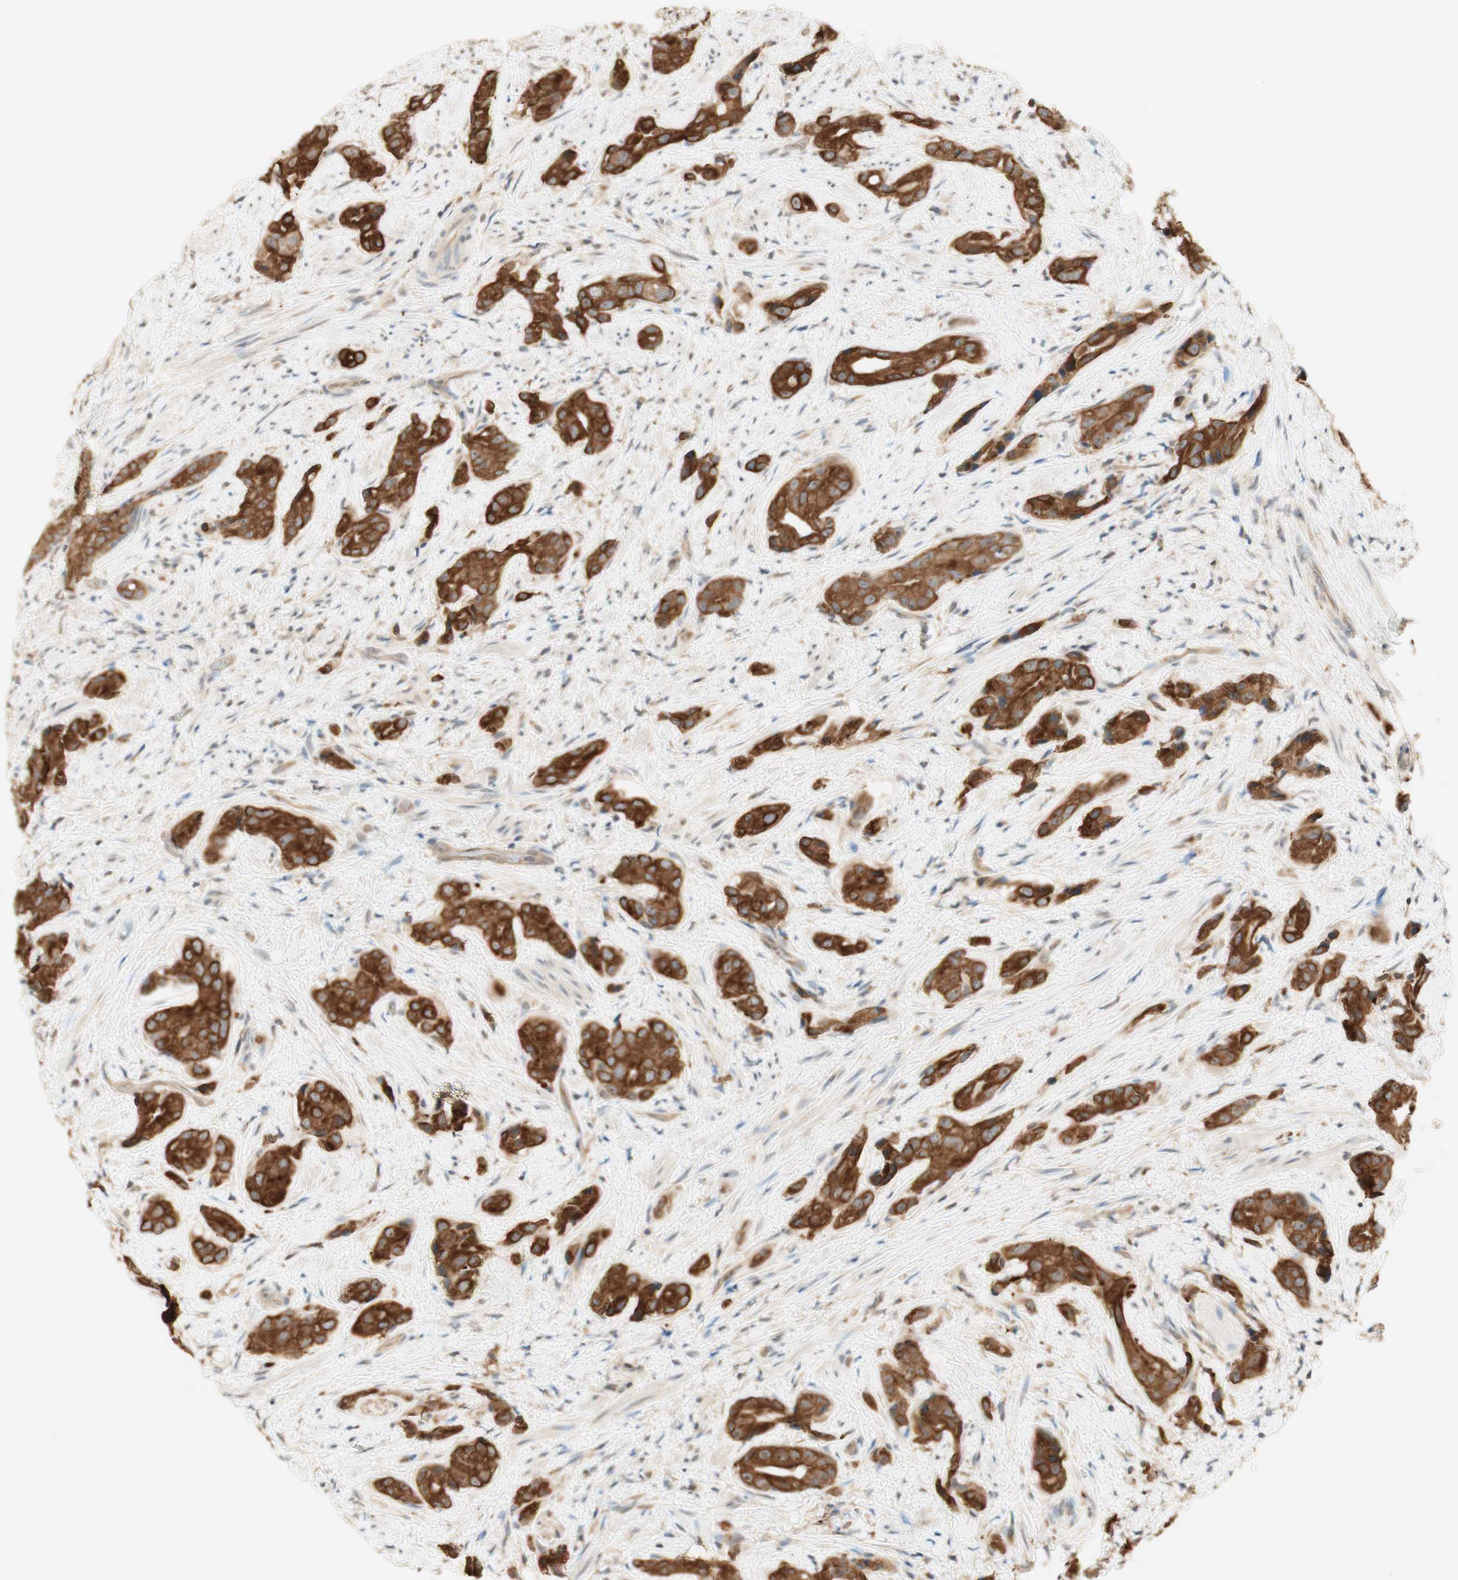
{"staining": {"intensity": "strong", "quantity": ">75%", "location": "cytoplasmic/membranous"}, "tissue": "prostate cancer", "cell_type": "Tumor cells", "image_type": "cancer", "snomed": [{"axis": "morphology", "description": "Adenocarcinoma, High grade"}, {"axis": "topography", "description": "Prostate"}], "caption": "A micrograph showing strong cytoplasmic/membranous staining in approximately >75% of tumor cells in prostate cancer, as visualized by brown immunohistochemical staining.", "gene": "SPINT2", "patient": {"sex": "male", "age": 71}}